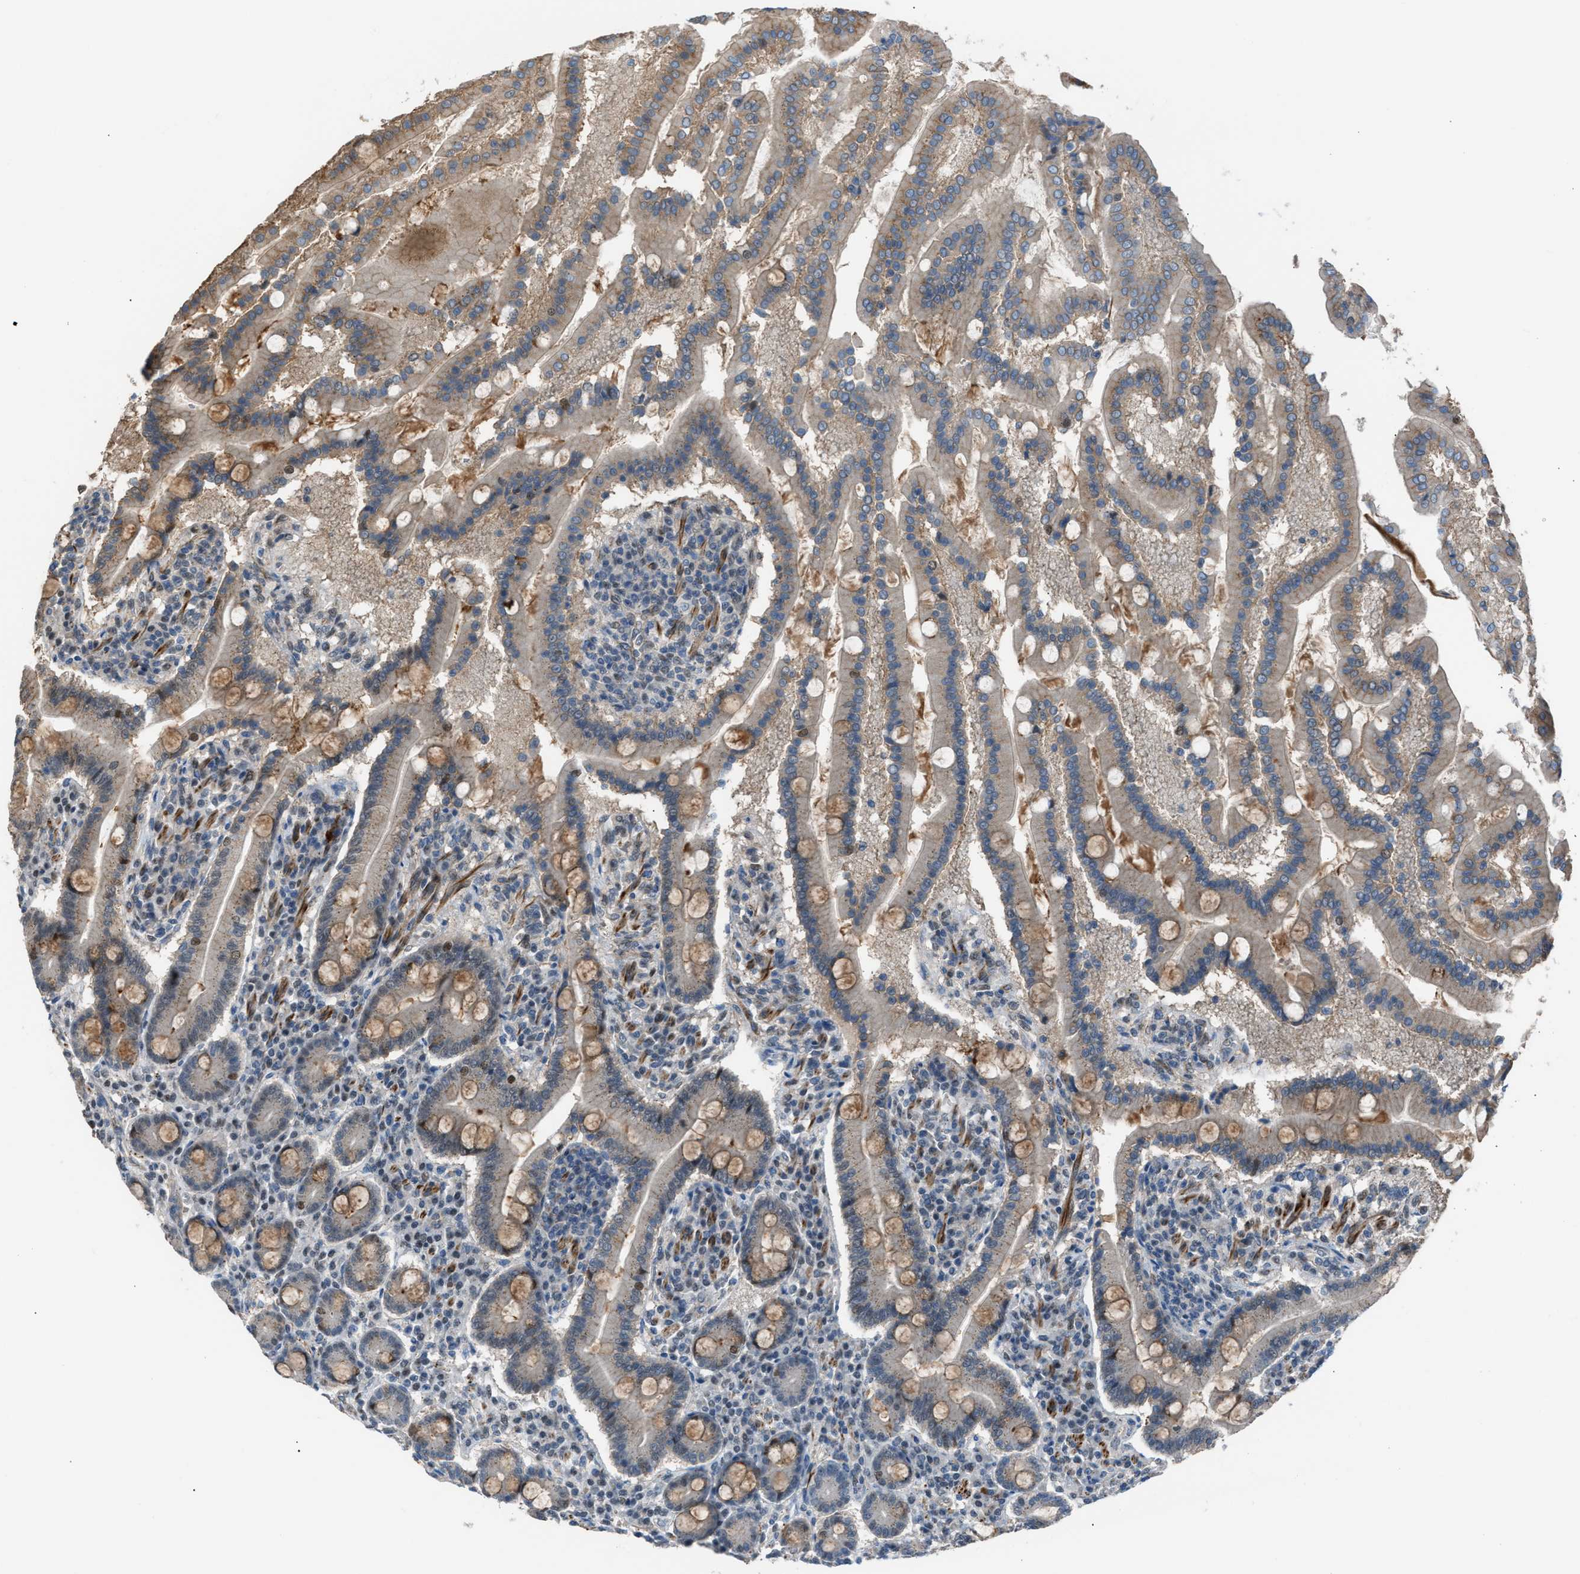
{"staining": {"intensity": "moderate", "quantity": ">75%", "location": "cytoplasmic/membranous,nuclear"}, "tissue": "duodenum", "cell_type": "Glandular cells", "image_type": "normal", "snomed": [{"axis": "morphology", "description": "Normal tissue, NOS"}, {"axis": "topography", "description": "Duodenum"}], "caption": "Immunohistochemistry (IHC) image of normal duodenum: duodenum stained using IHC displays medium levels of moderate protein expression localized specifically in the cytoplasmic/membranous,nuclear of glandular cells, appearing as a cytoplasmic/membranous,nuclear brown color.", "gene": "CRTC1", "patient": {"sex": "male", "age": 50}}